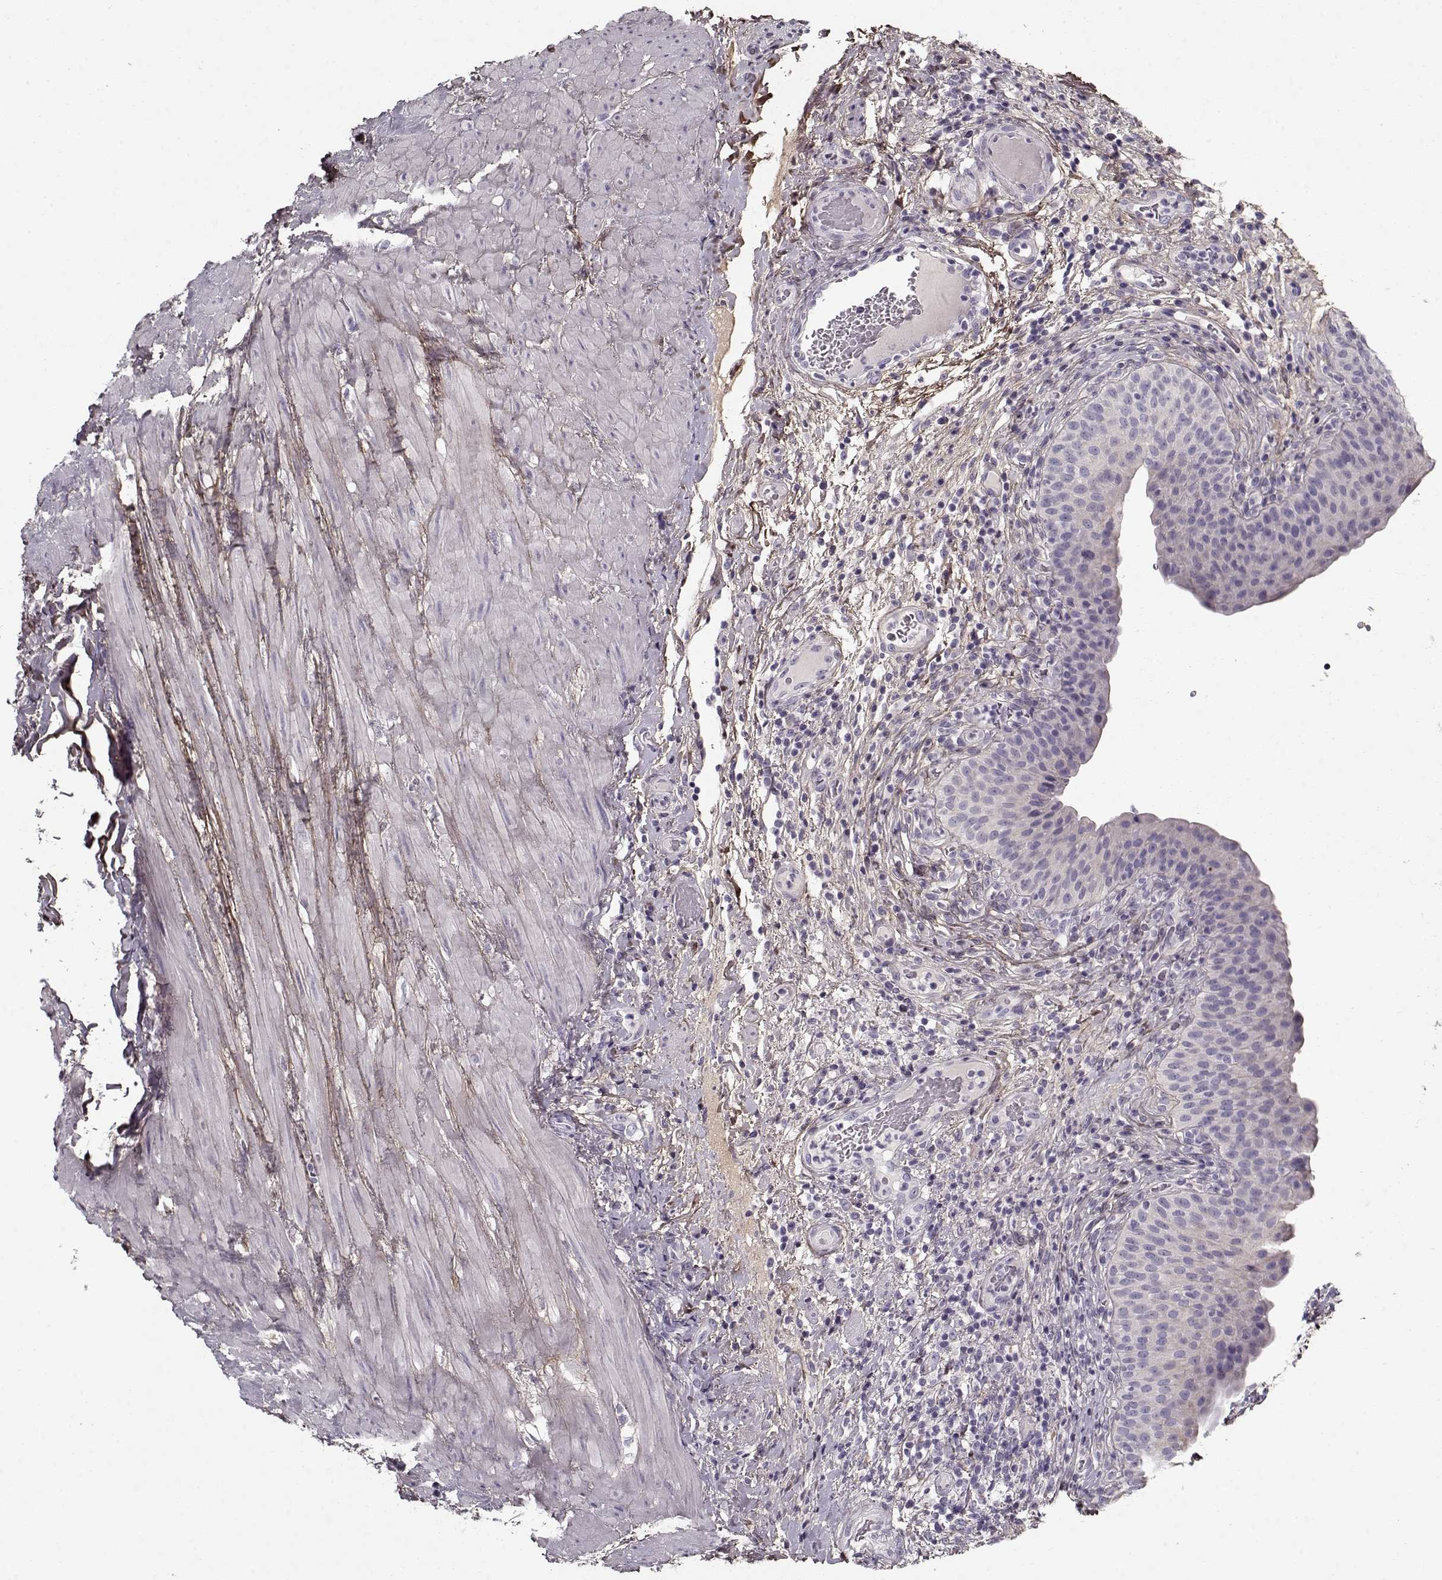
{"staining": {"intensity": "negative", "quantity": "none", "location": "none"}, "tissue": "urinary bladder", "cell_type": "Urothelial cells", "image_type": "normal", "snomed": [{"axis": "morphology", "description": "Normal tissue, NOS"}, {"axis": "topography", "description": "Urinary bladder"}], "caption": "A high-resolution histopathology image shows immunohistochemistry staining of benign urinary bladder, which reveals no significant expression in urothelial cells. (DAB IHC with hematoxylin counter stain).", "gene": "LUM", "patient": {"sex": "male", "age": 66}}